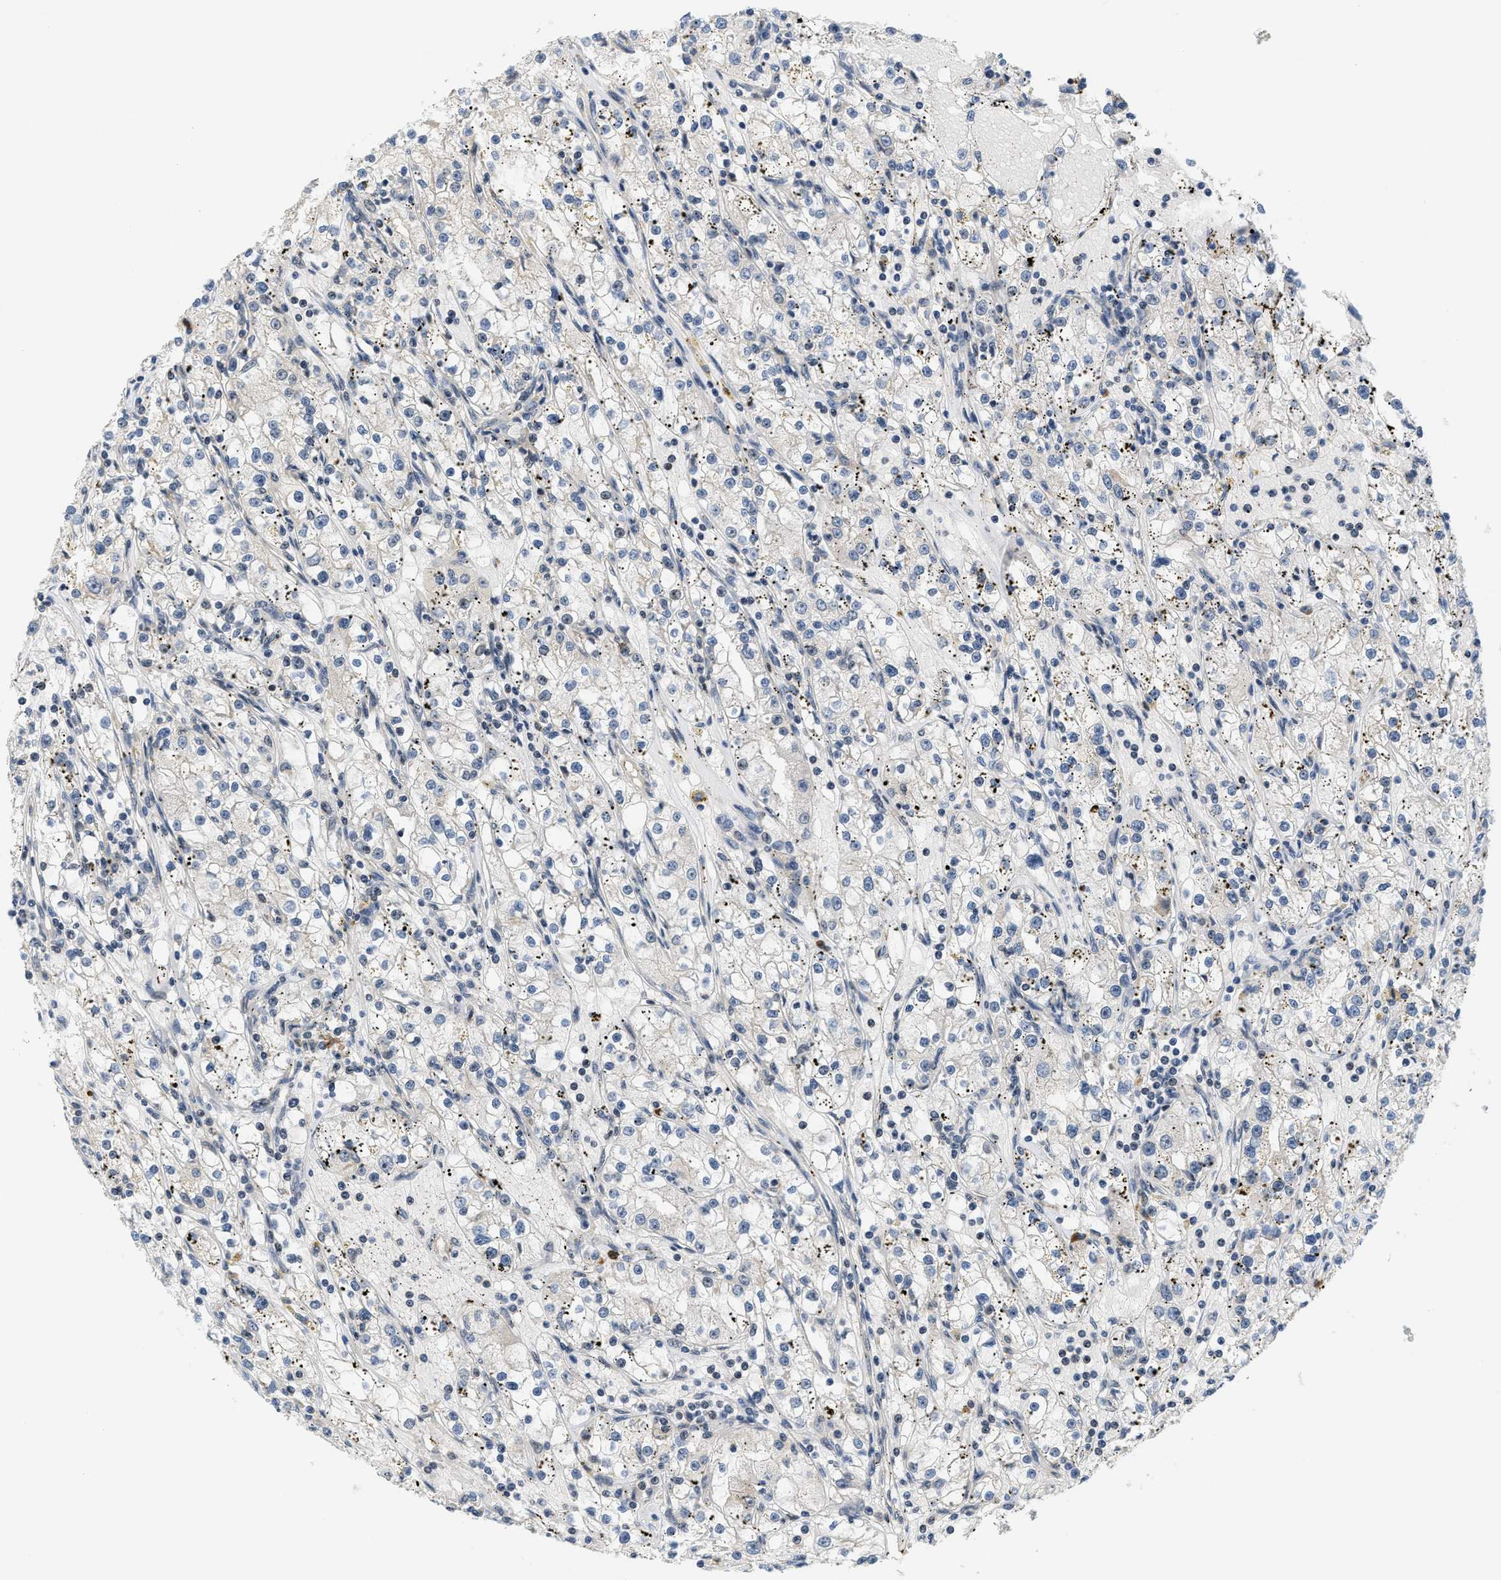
{"staining": {"intensity": "negative", "quantity": "none", "location": "none"}, "tissue": "renal cancer", "cell_type": "Tumor cells", "image_type": "cancer", "snomed": [{"axis": "morphology", "description": "Adenocarcinoma, NOS"}, {"axis": "topography", "description": "Kidney"}], "caption": "Tumor cells show no significant protein staining in renal cancer (adenocarcinoma). (Stains: DAB immunohistochemistry (IHC) with hematoxylin counter stain, Microscopy: brightfield microscopy at high magnification).", "gene": "KMT2A", "patient": {"sex": "male", "age": 56}}